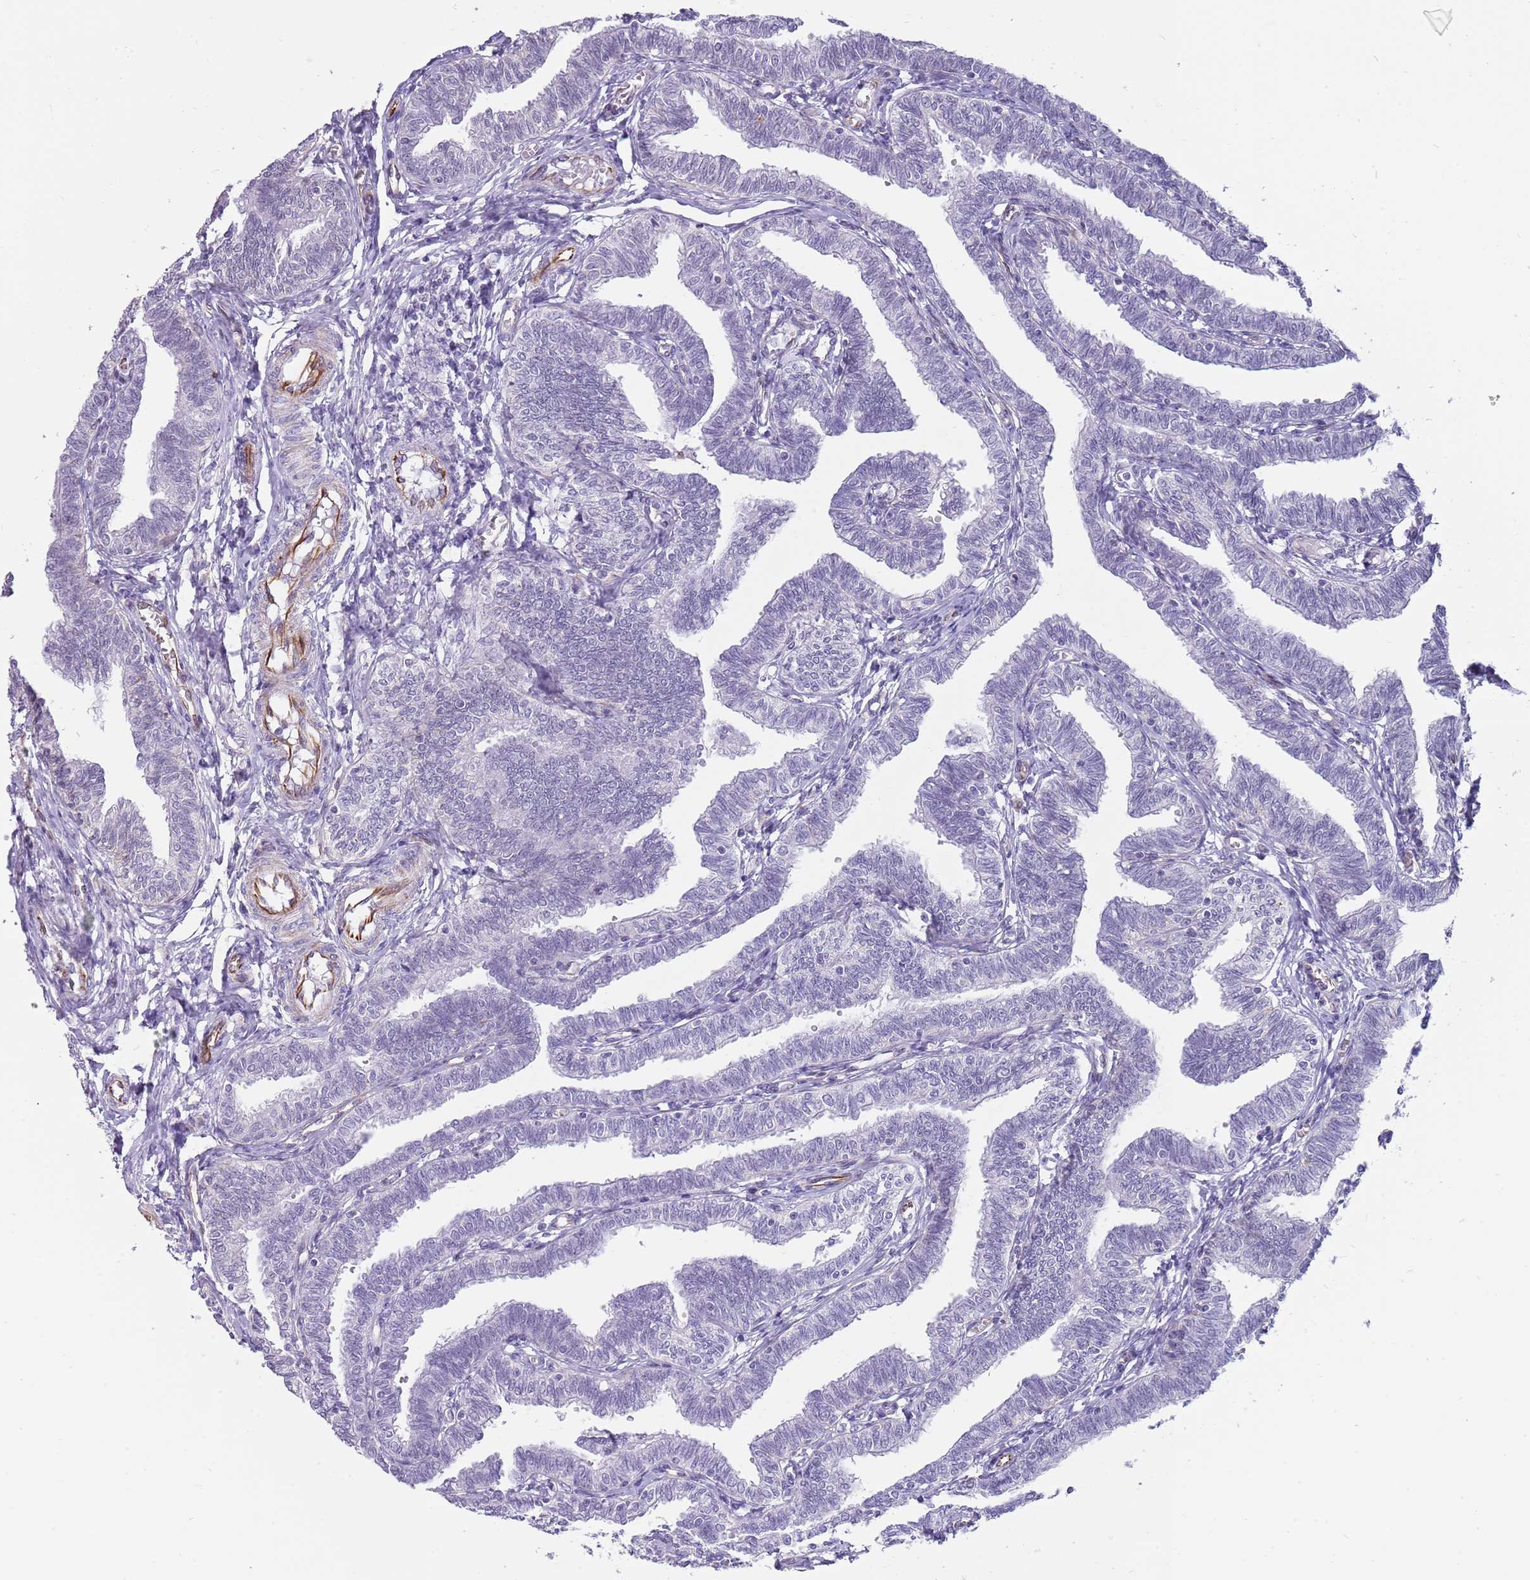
{"staining": {"intensity": "negative", "quantity": "none", "location": "none"}, "tissue": "fallopian tube", "cell_type": "Glandular cells", "image_type": "normal", "snomed": [{"axis": "morphology", "description": "Normal tissue, NOS"}, {"axis": "topography", "description": "Fallopian tube"}, {"axis": "topography", "description": "Ovary"}], "caption": "Immunohistochemical staining of benign fallopian tube shows no significant staining in glandular cells. (Brightfield microscopy of DAB (3,3'-diaminobenzidine) immunohistochemistry (IHC) at high magnification).", "gene": "ENSG00000271254", "patient": {"sex": "female", "age": 23}}